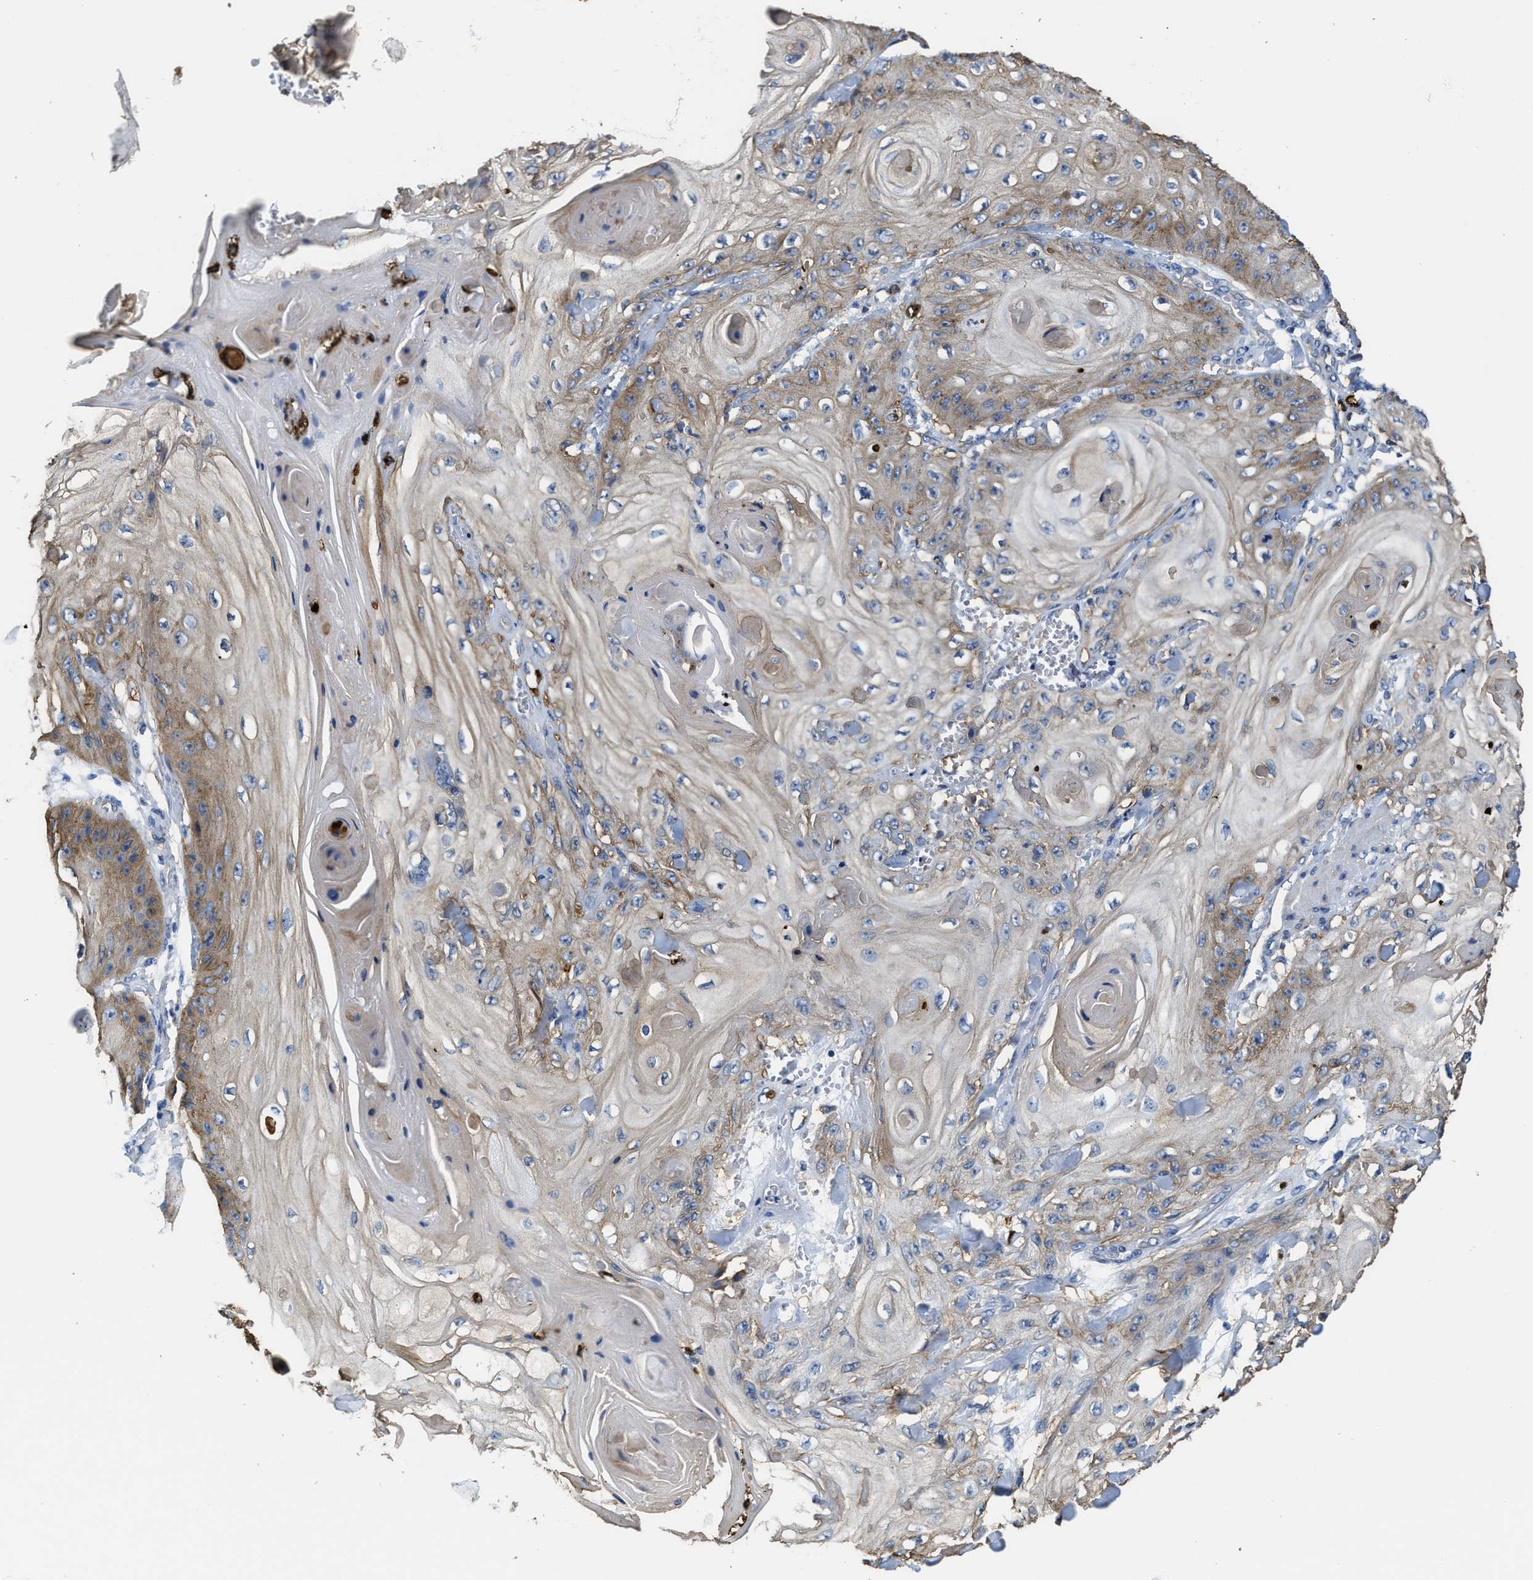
{"staining": {"intensity": "moderate", "quantity": "<25%", "location": "cytoplasmic/membranous"}, "tissue": "skin cancer", "cell_type": "Tumor cells", "image_type": "cancer", "snomed": [{"axis": "morphology", "description": "Squamous cell carcinoma, NOS"}, {"axis": "topography", "description": "Skin"}], "caption": "A low amount of moderate cytoplasmic/membranous staining is present in approximately <25% of tumor cells in squamous cell carcinoma (skin) tissue. (brown staining indicates protein expression, while blue staining denotes nuclei).", "gene": "TRAF6", "patient": {"sex": "male", "age": 74}}